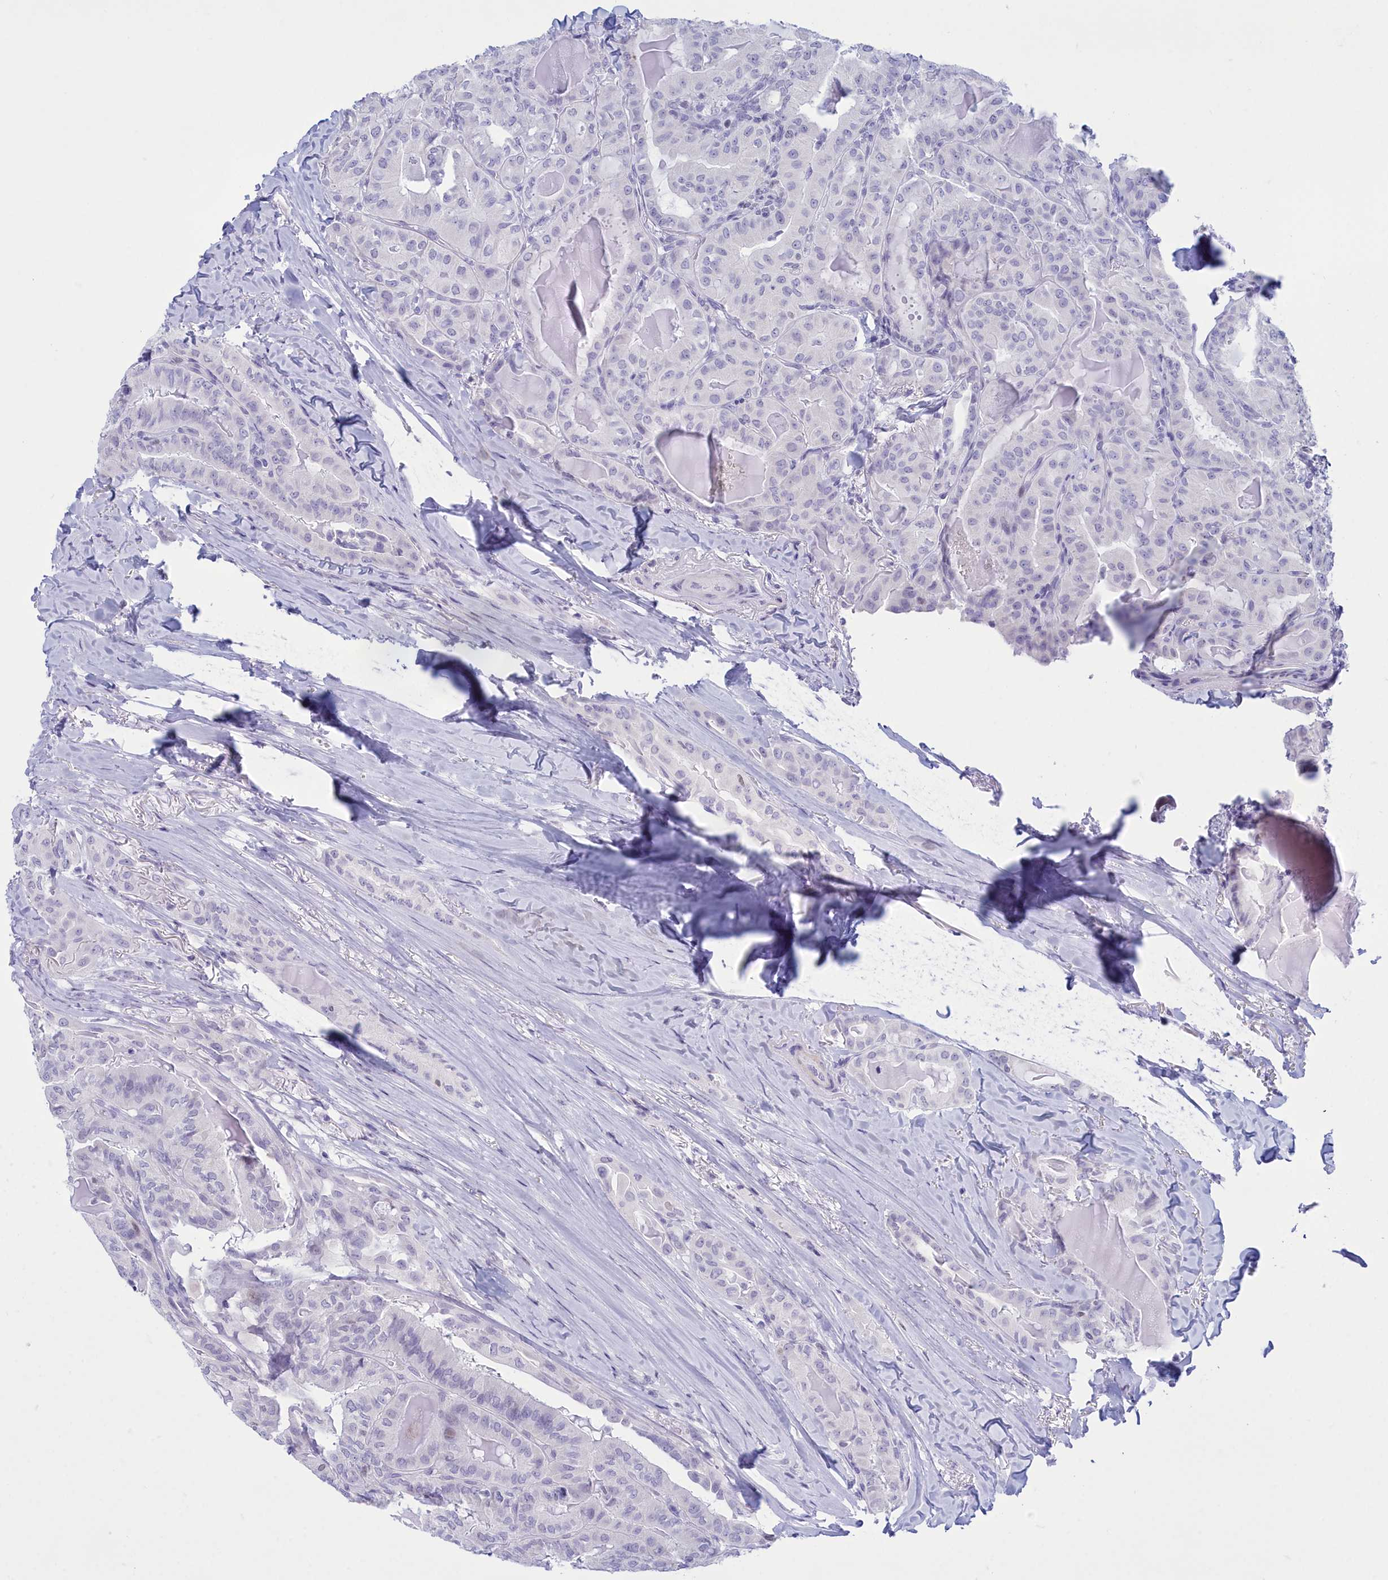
{"staining": {"intensity": "negative", "quantity": "none", "location": "none"}, "tissue": "thyroid cancer", "cell_type": "Tumor cells", "image_type": "cancer", "snomed": [{"axis": "morphology", "description": "Papillary adenocarcinoma, NOS"}, {"axis": "topography", "description": "Thyroid gland"}], "caption": "Photomicrograph shows no significant protein staining in tumor cells of thyroid cancer.", "gene": "SNX20", "patient": {"sex": "female", "age": 68}}